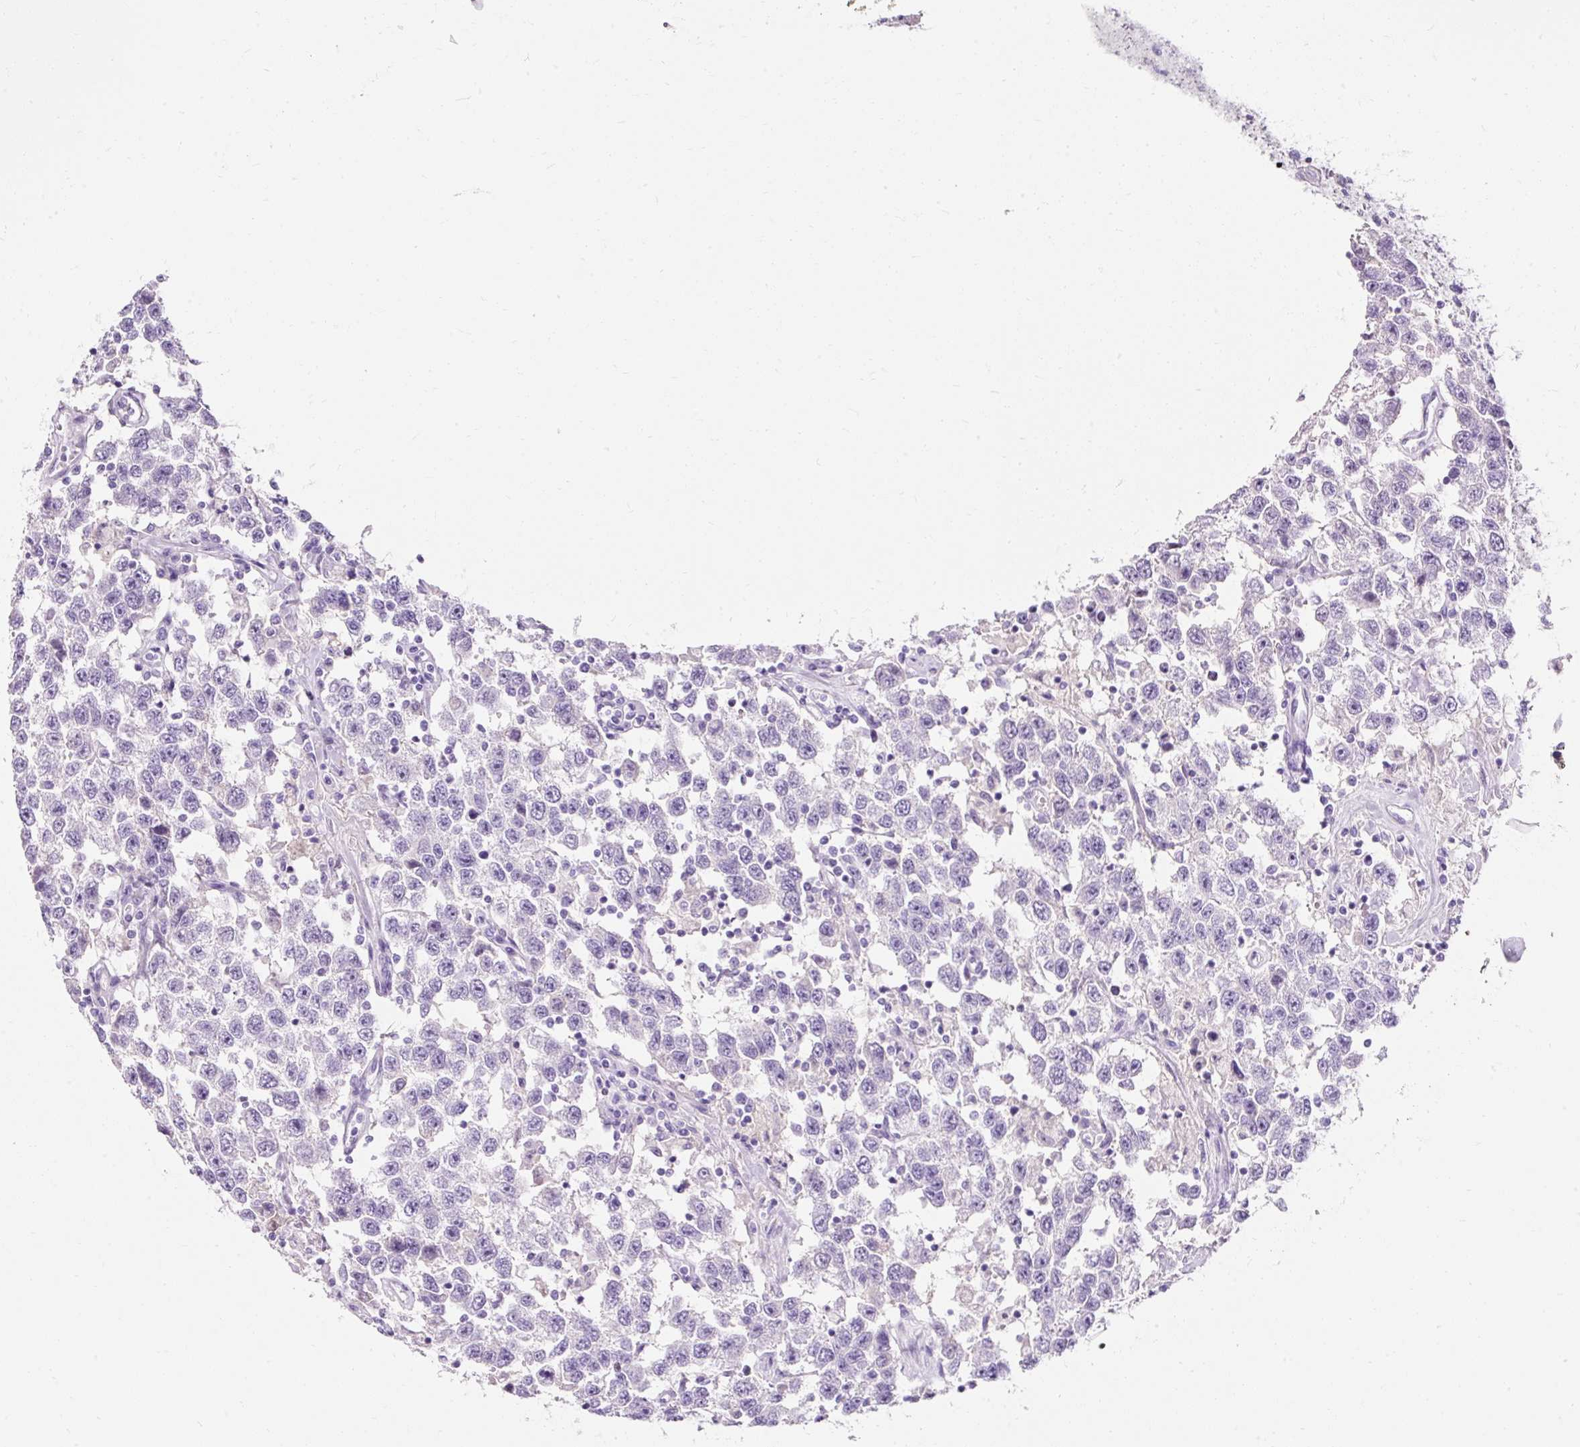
{"staining": {"intensity": "negative", "quantity": "none", "location": "none"}, "tissue": "testis cancer", "cell_type": "Tumor cells", "image_type": "cancer", "snomed": [{"axis": "morphology", "description": "Seminoma, NOS"}, {"axis": "topography", "description": "Testis"}], "caption": "IHC of testis cancer displays no expression in tumor cells.", "gene": "CLDN25", "patient": {"sex": "male", "age": 41}}